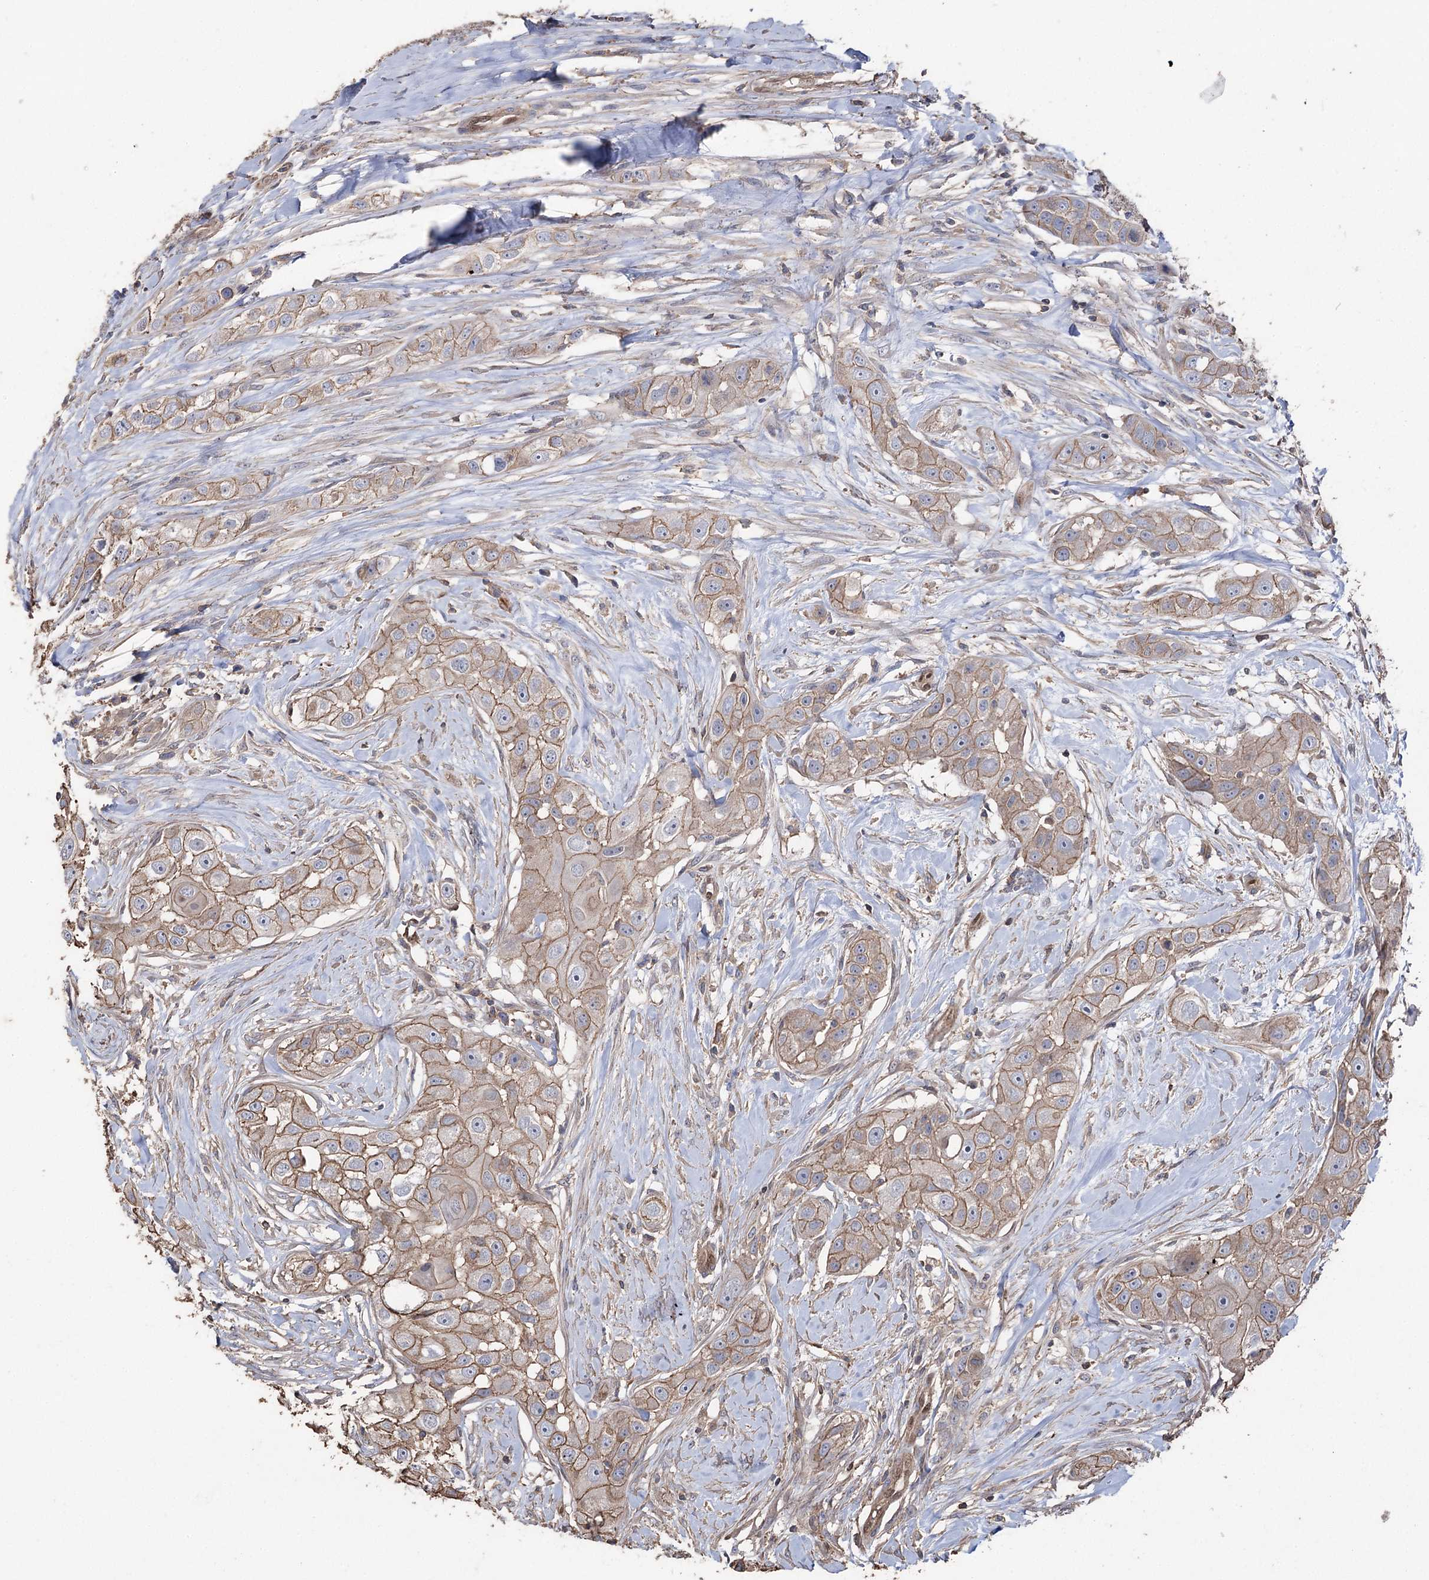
{"staining": {"intensity": "moderate", "quantity": ">75%", "location": "cytoplasmic/membranous"}, "tissue": "head and neck cancer", "cell_type": "Tumor cells", "image_type": "cancer", "snomed": [{"axis": "morphology", "description": "Normal tissue, NOS"}, {"axis": "morphology", "description": "Squamous cell carcinoma, NOS"}, {"axis": "topography", "description": "Skeletal muscle"}, {"axis": "topography", "description": "Head-Neck"}], "caption": "Immunohistochemical staining of head and neck squamous cell carcinoma demonstrates moderate cytoplasmic/membranous protein expression in approximately >75% of tumor cells.", "gene": "FAM13B", "patient": {"sex": "male", "age": 51}}